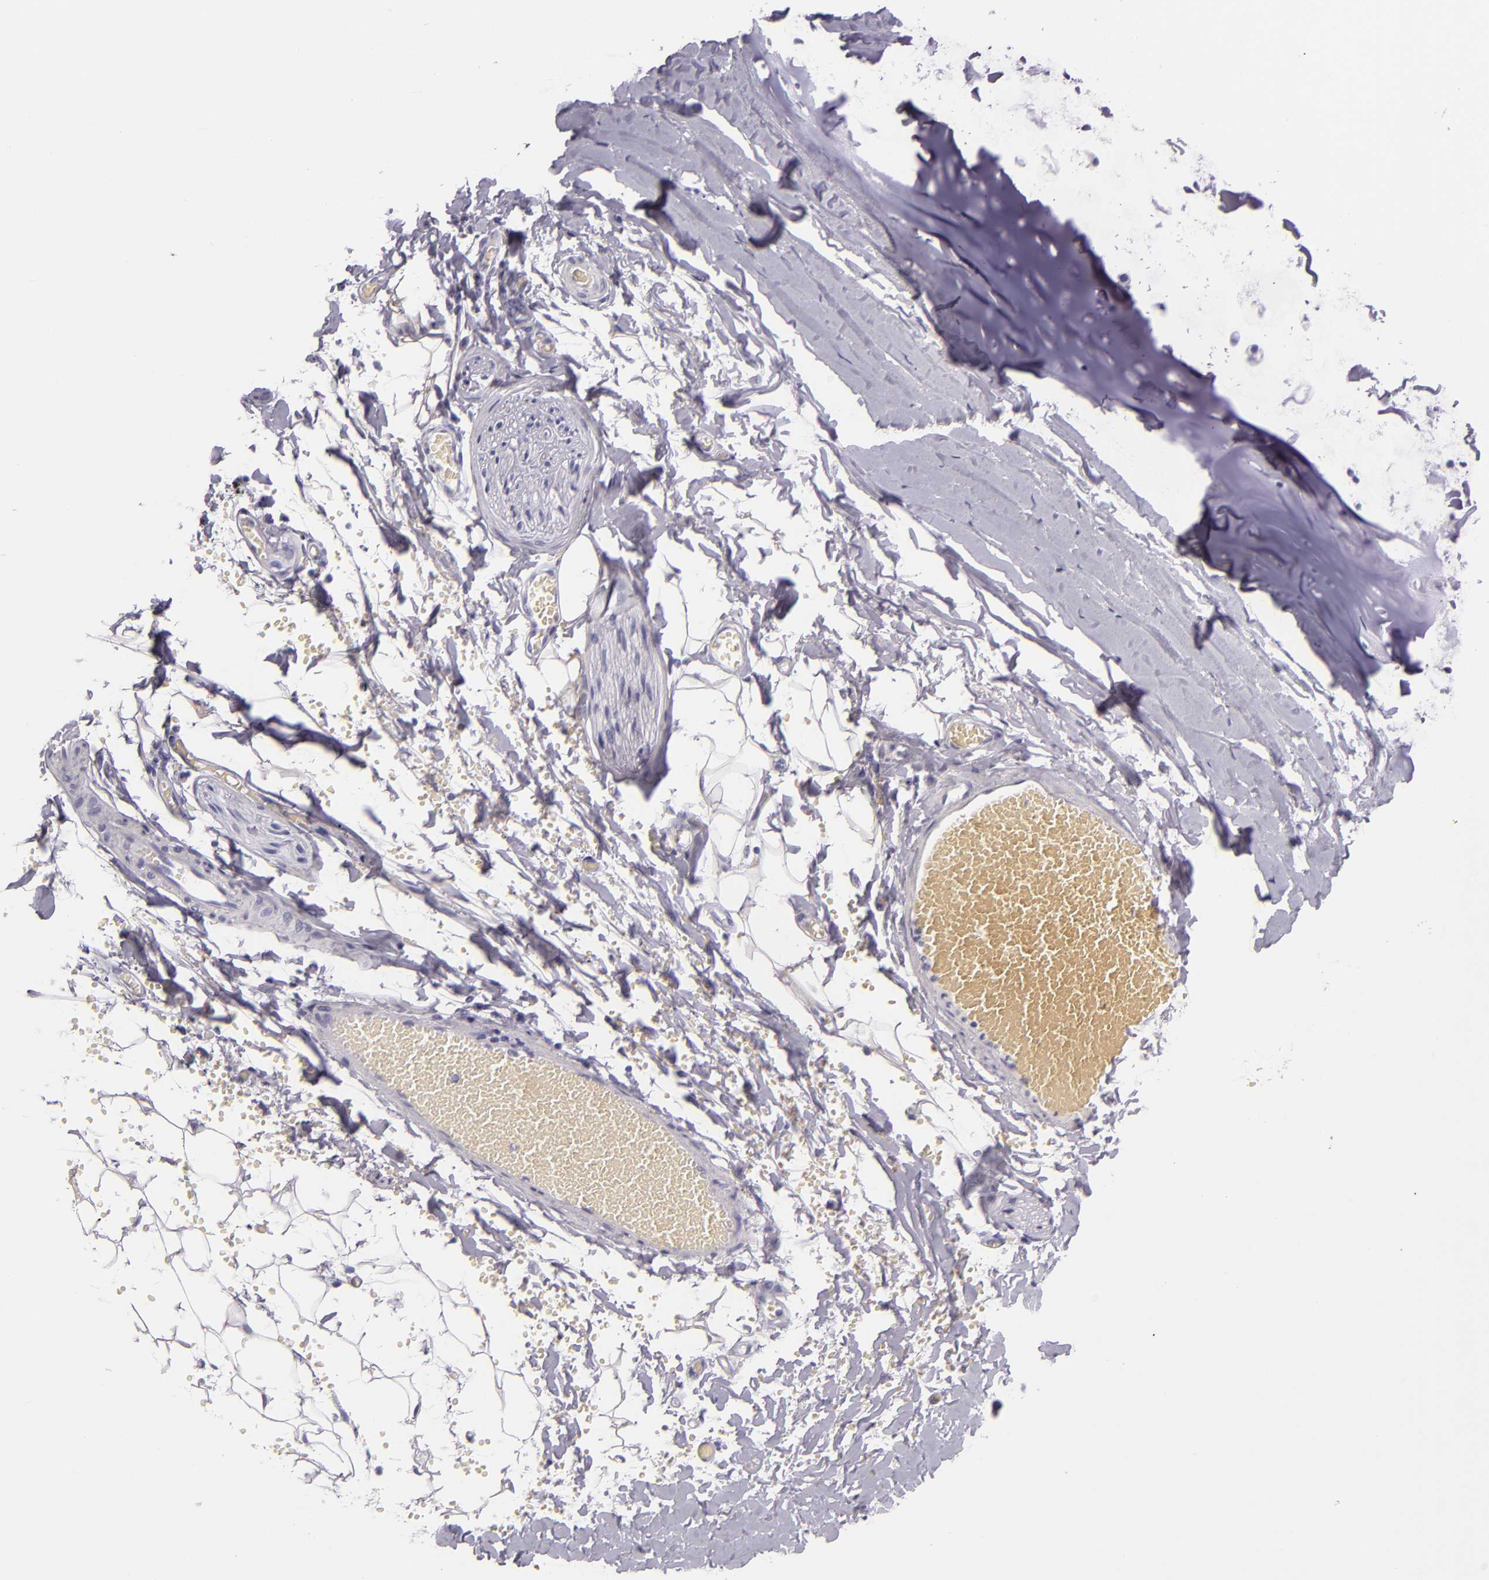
{"staining": {"intensity": "negative", "quantity": "none", "location": "none"}, "tissue": "adipose tissue", "cell_type": "Adipocytes", "image_type": "normal", "snomed": [{"axis": "morphology", "description": "Normal tissue, NOS"}, {"axis": "topography", "description": "Bronchus"}, {"axis": "topography", "description": "Lung"}], "caption": "IHC histopathology image of unremarkable adipose tissue: human adipose tissue stained with DAB reveals no significant protein staining in adipocytes. (Immunohistochemistry, brightfield microscopy, high magnification).", "gene": "CR2", "patient": {"sex": "female", "age": 56}}